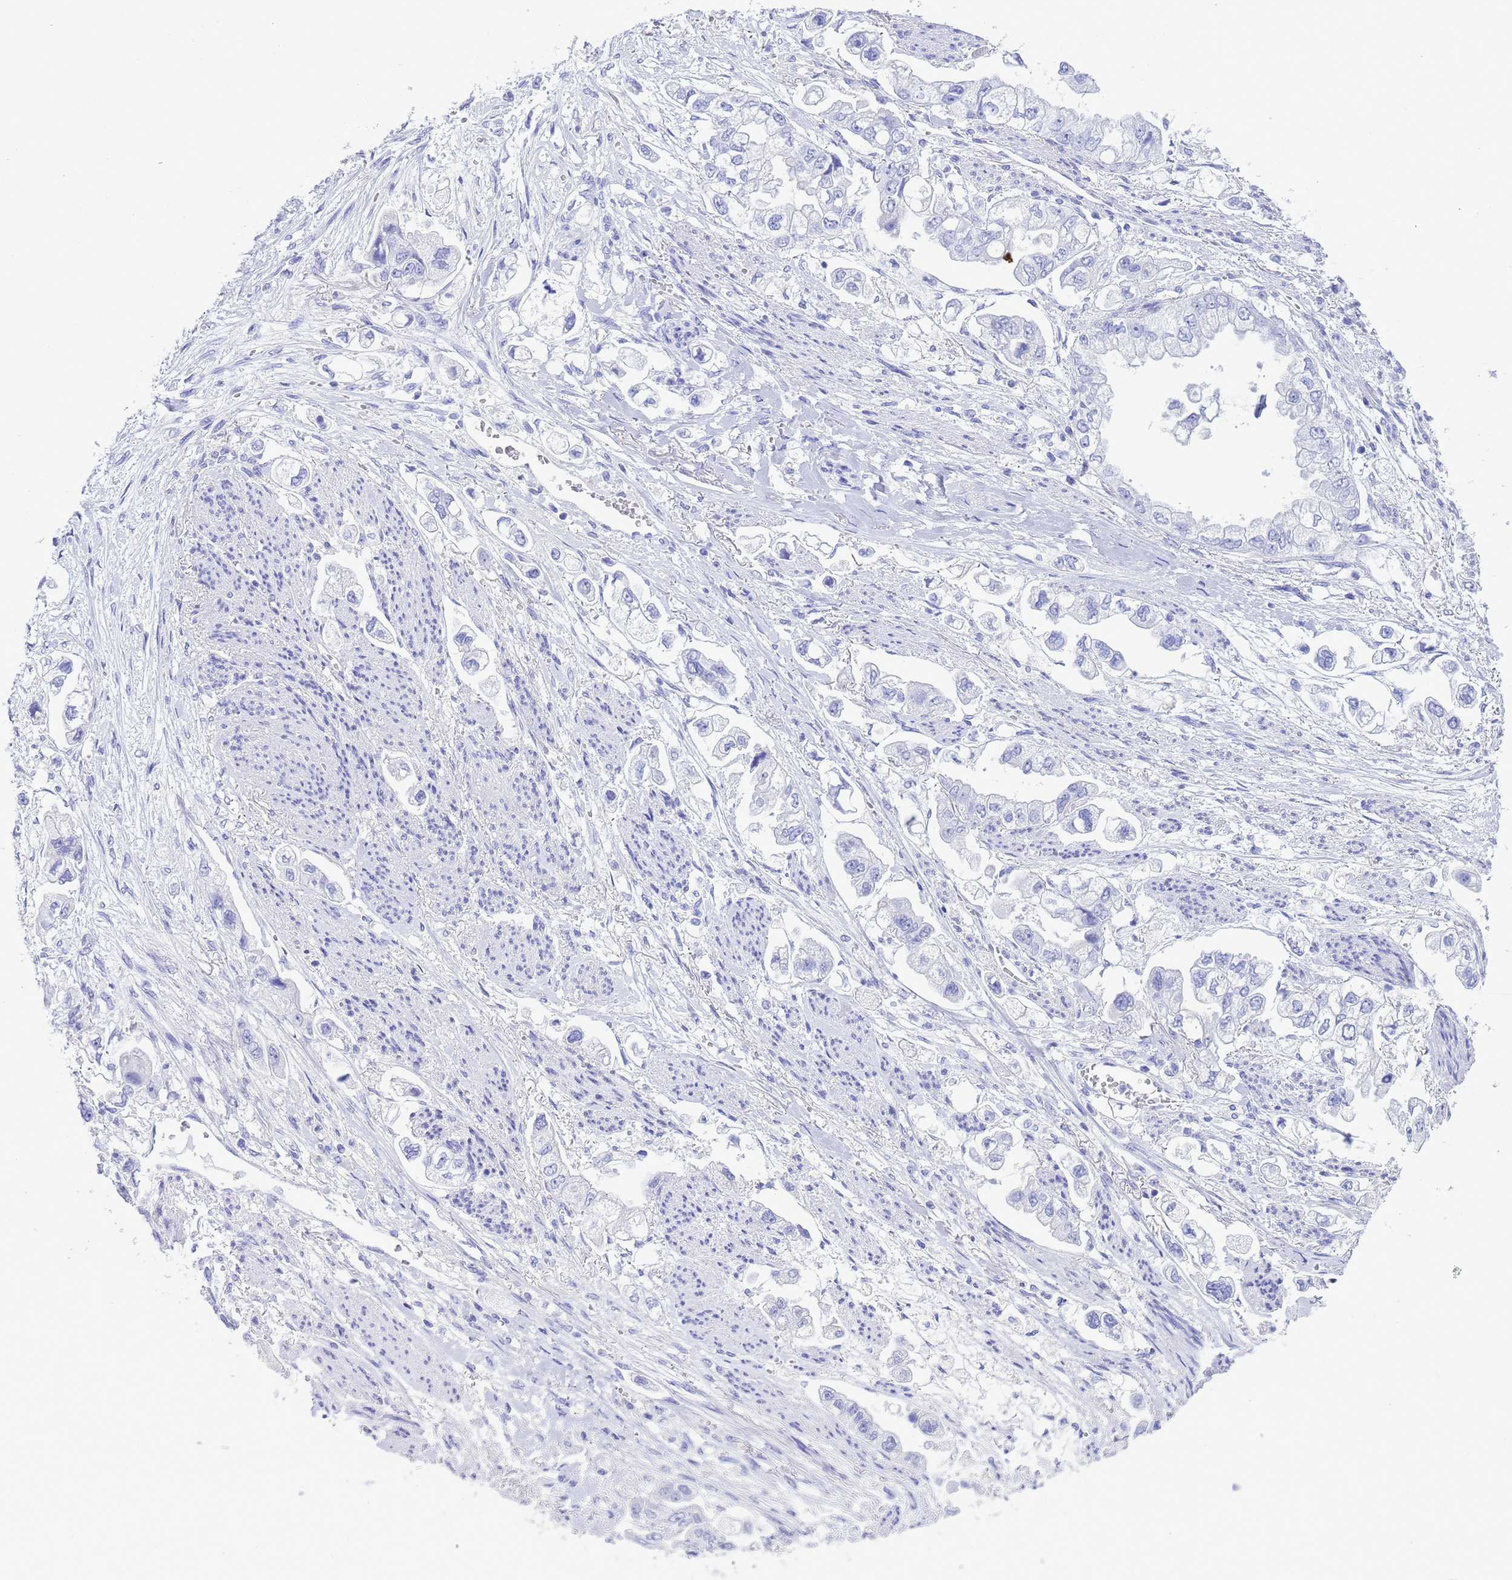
{"staining": {"intensity": "negative", "quantity": "none", "location": "none"}, "tissue": "stomach cancer", "cell_type": "Tumor cells", "image_type": "cancer", "snomed": [{"axis": "morphology", "description": "Adenocarcinoma, NOS"}, {"axis": "topography", "description": "Stomach"}], "caption": "The image displays no staining of tumor cells in adenocarcinoma (stomach).", "gene": "GSTM1", "patient": {"sex": "male", "age": 62}}